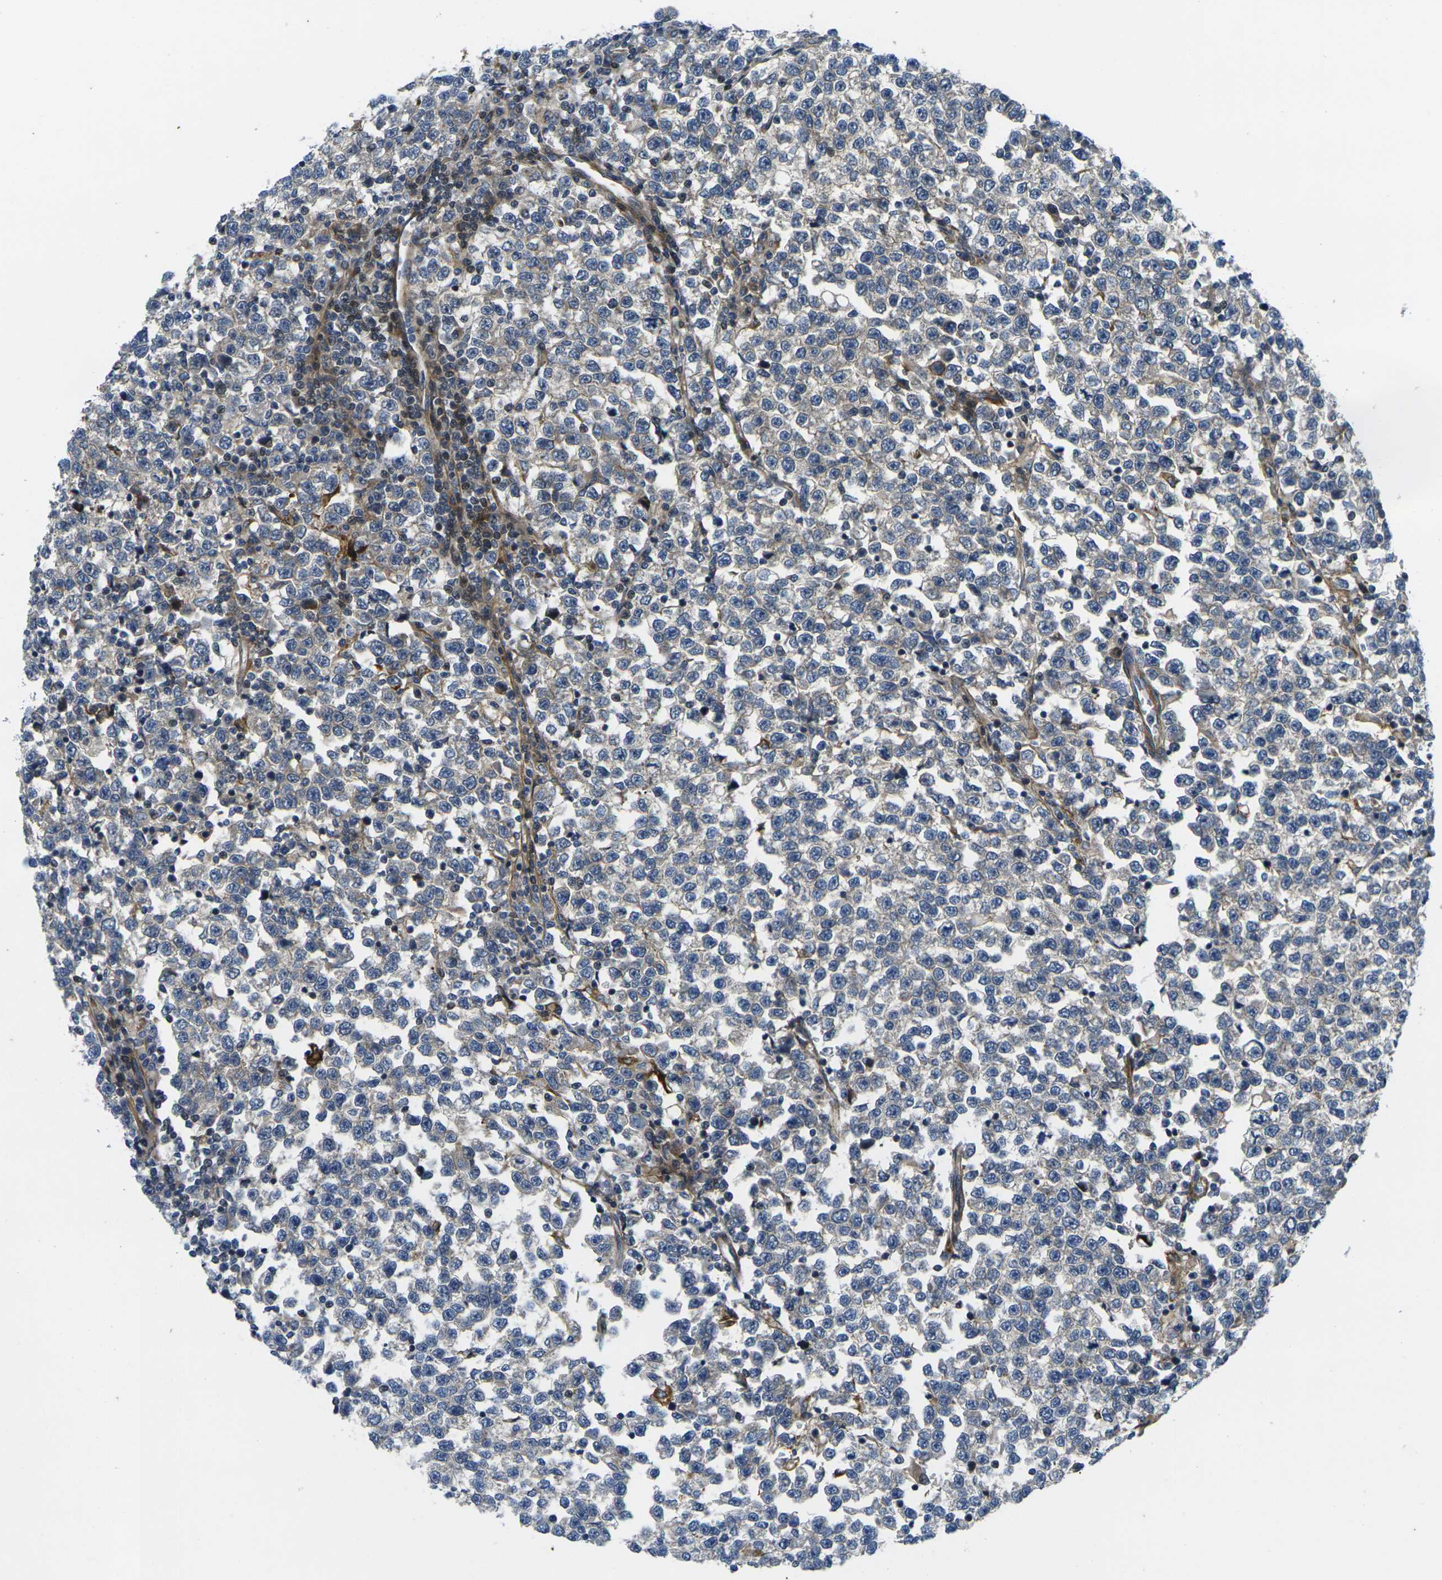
{"staining": {"intensity": "moderate", "quantity": "<25%", "location": "cytoplasmic/membranous"}, "tissue": "testis cancer", "cell_type": "Tumor cells", "image_type": "cancer", "snomed": [{"axis": "morphology", "description": "Normal tissue, NOS"}, {"axis": "morphology", "description": "Seminoma, NOS"}, {"axis": "topography", "description": "Testis"}], "caption": "Seminoma (testis) tissue shows moderate cytoplasmic/membranous staining in about <25% of tumor cells, visualized by immunohistochemistry.", "gene": "ROBO2", "patient": {"sex": "male", "age": 43}}